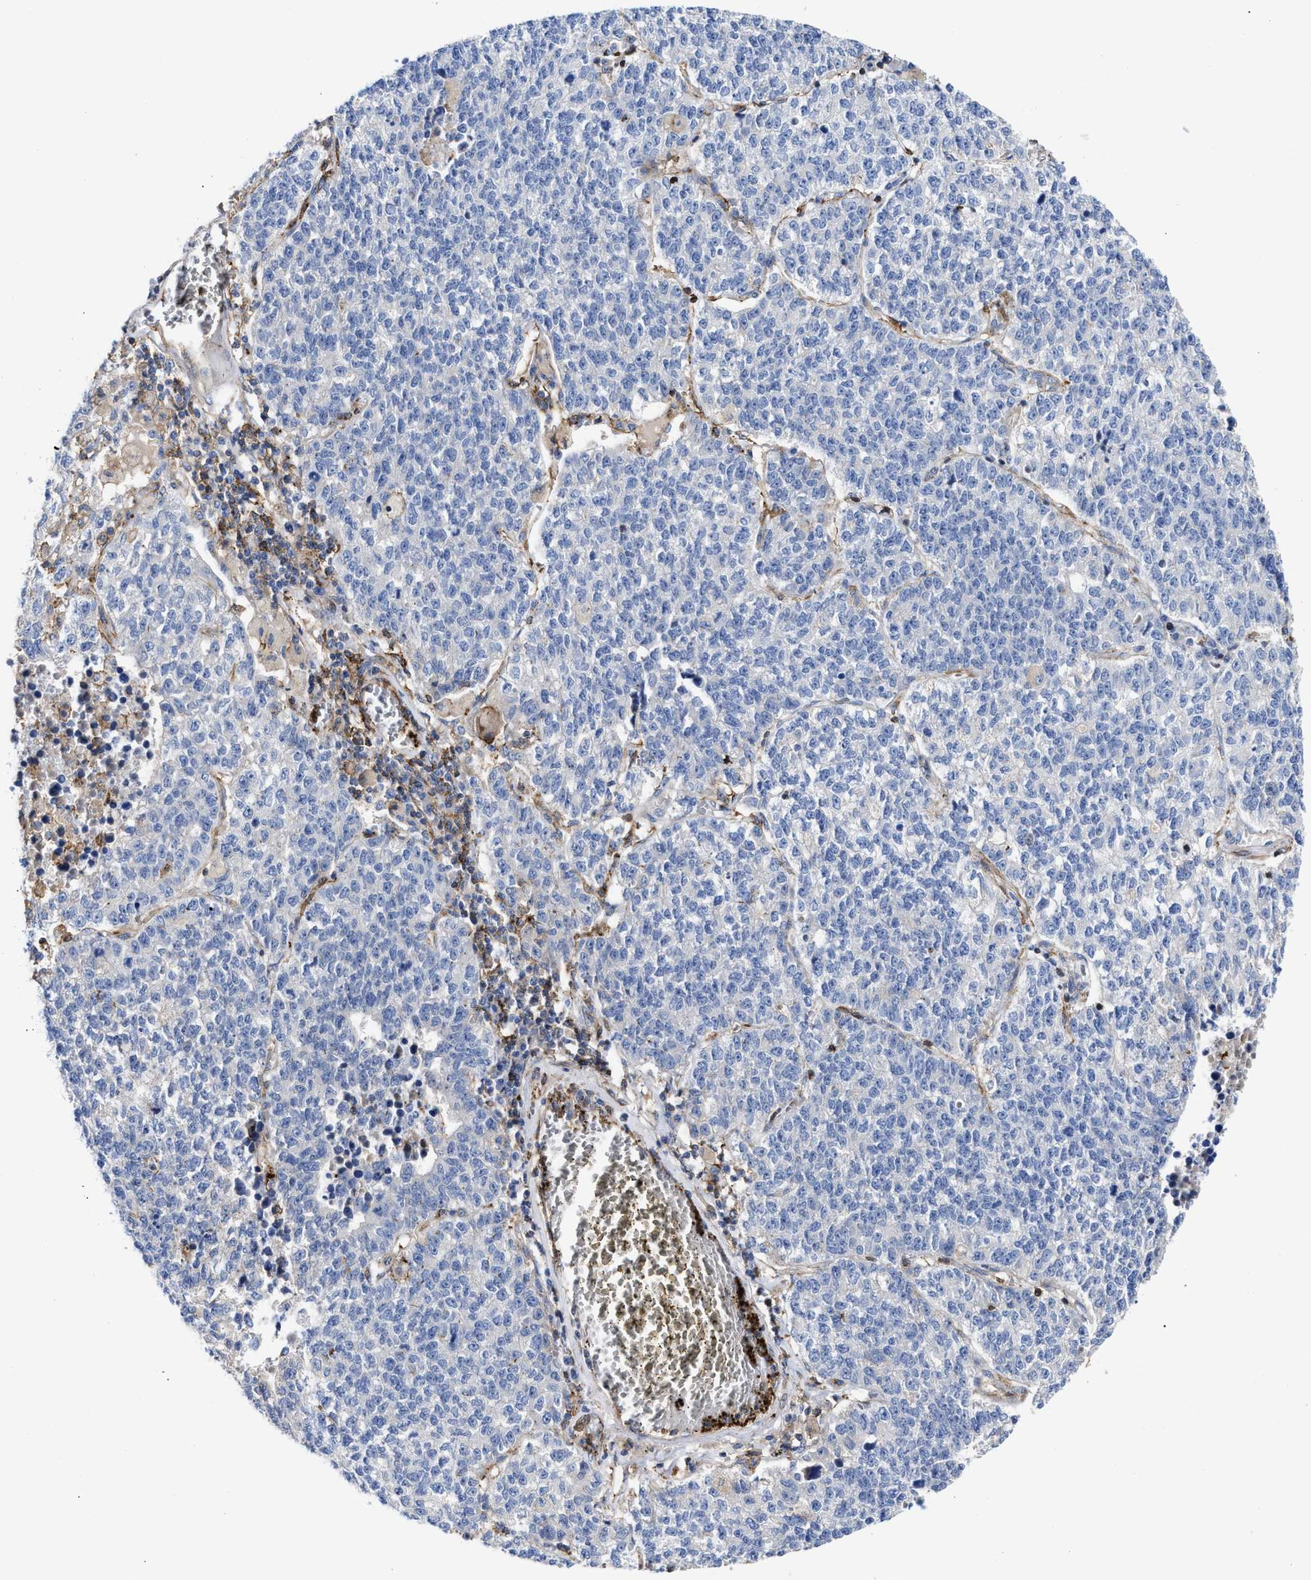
{"staining": {"intensity": "negative", "quantity": "none", "location": "none"}, "tissue": "lung cancer", "cell_type": "Tumor cells", "image_type": "cancer", "snomed": [{"axis": "morphology", "description": "Adenocarcinoma, NOS"}, {"axis": "topography", "description": "Lung"}], "caption": "Photomicrograph shows no protein expression in tumor cells of lung cancer tissue. The staining was performed using DAB to visualize the protein expression in brown, while the nuclei were stained in blue with hematoxylin (Magnification: 20x).", "gene": "HS3ST5", "patient": {"sex": "male", "age": 49}}